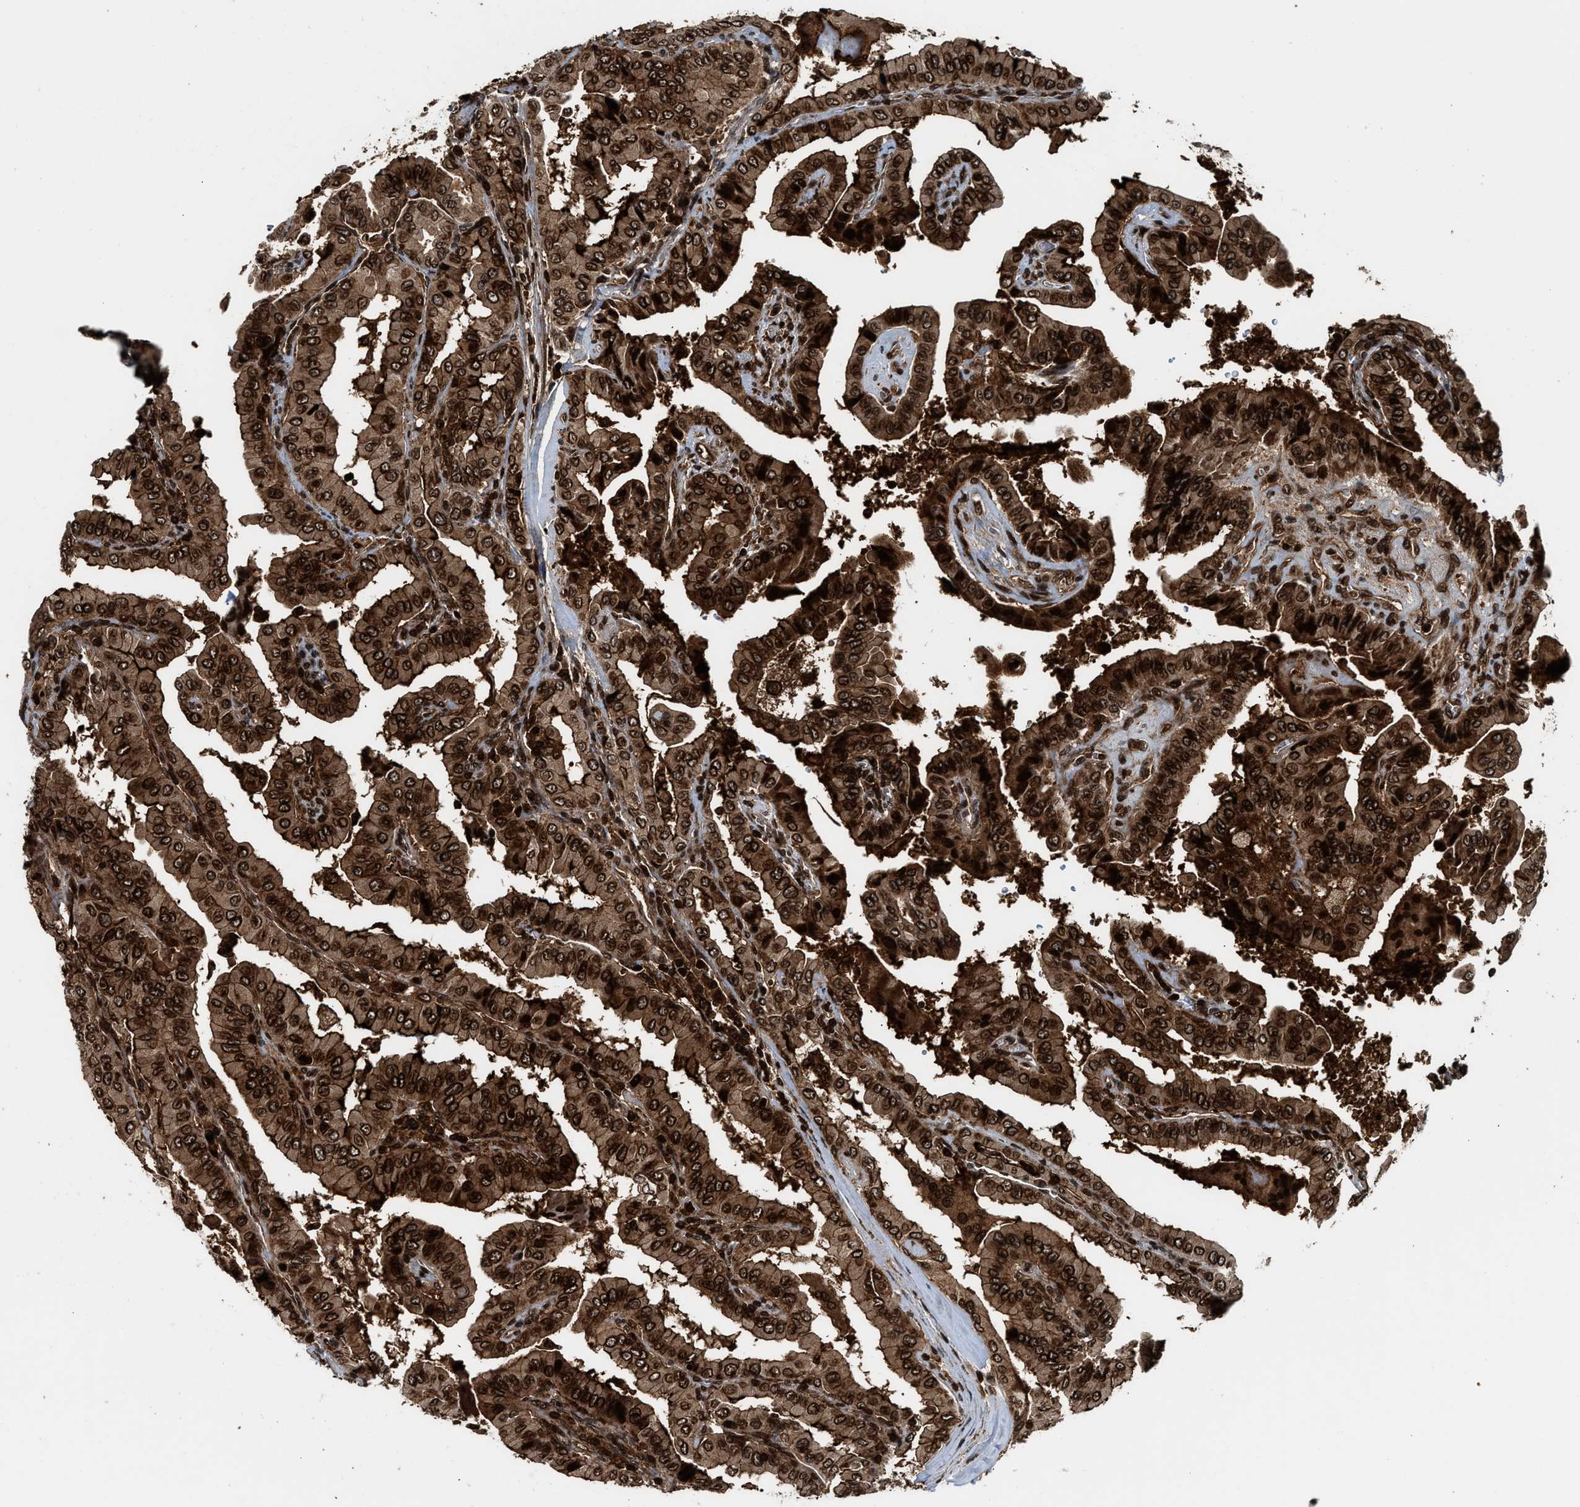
{"staining": {"intensity": "strong", "quantity": ">75%", "location": "cytoplasmic/membranous,nuclear"}, "tissue": "thyroid cancer", "cell_type": "Tumor cells", "image_type": "cancer", "snomed": [{"axis": "morphology", "description": "Papillary adenocarcinoma, NOS"}, {"axis": "topography", "description": "Thyroid gland"}], "caption": "Human papillary adenocarcinoma (thyroid) stained with a protein marker demonstrates strong staining in tumor cells.", "gene": "MDM2", "patient": {"sex": "male", "age": 33}}